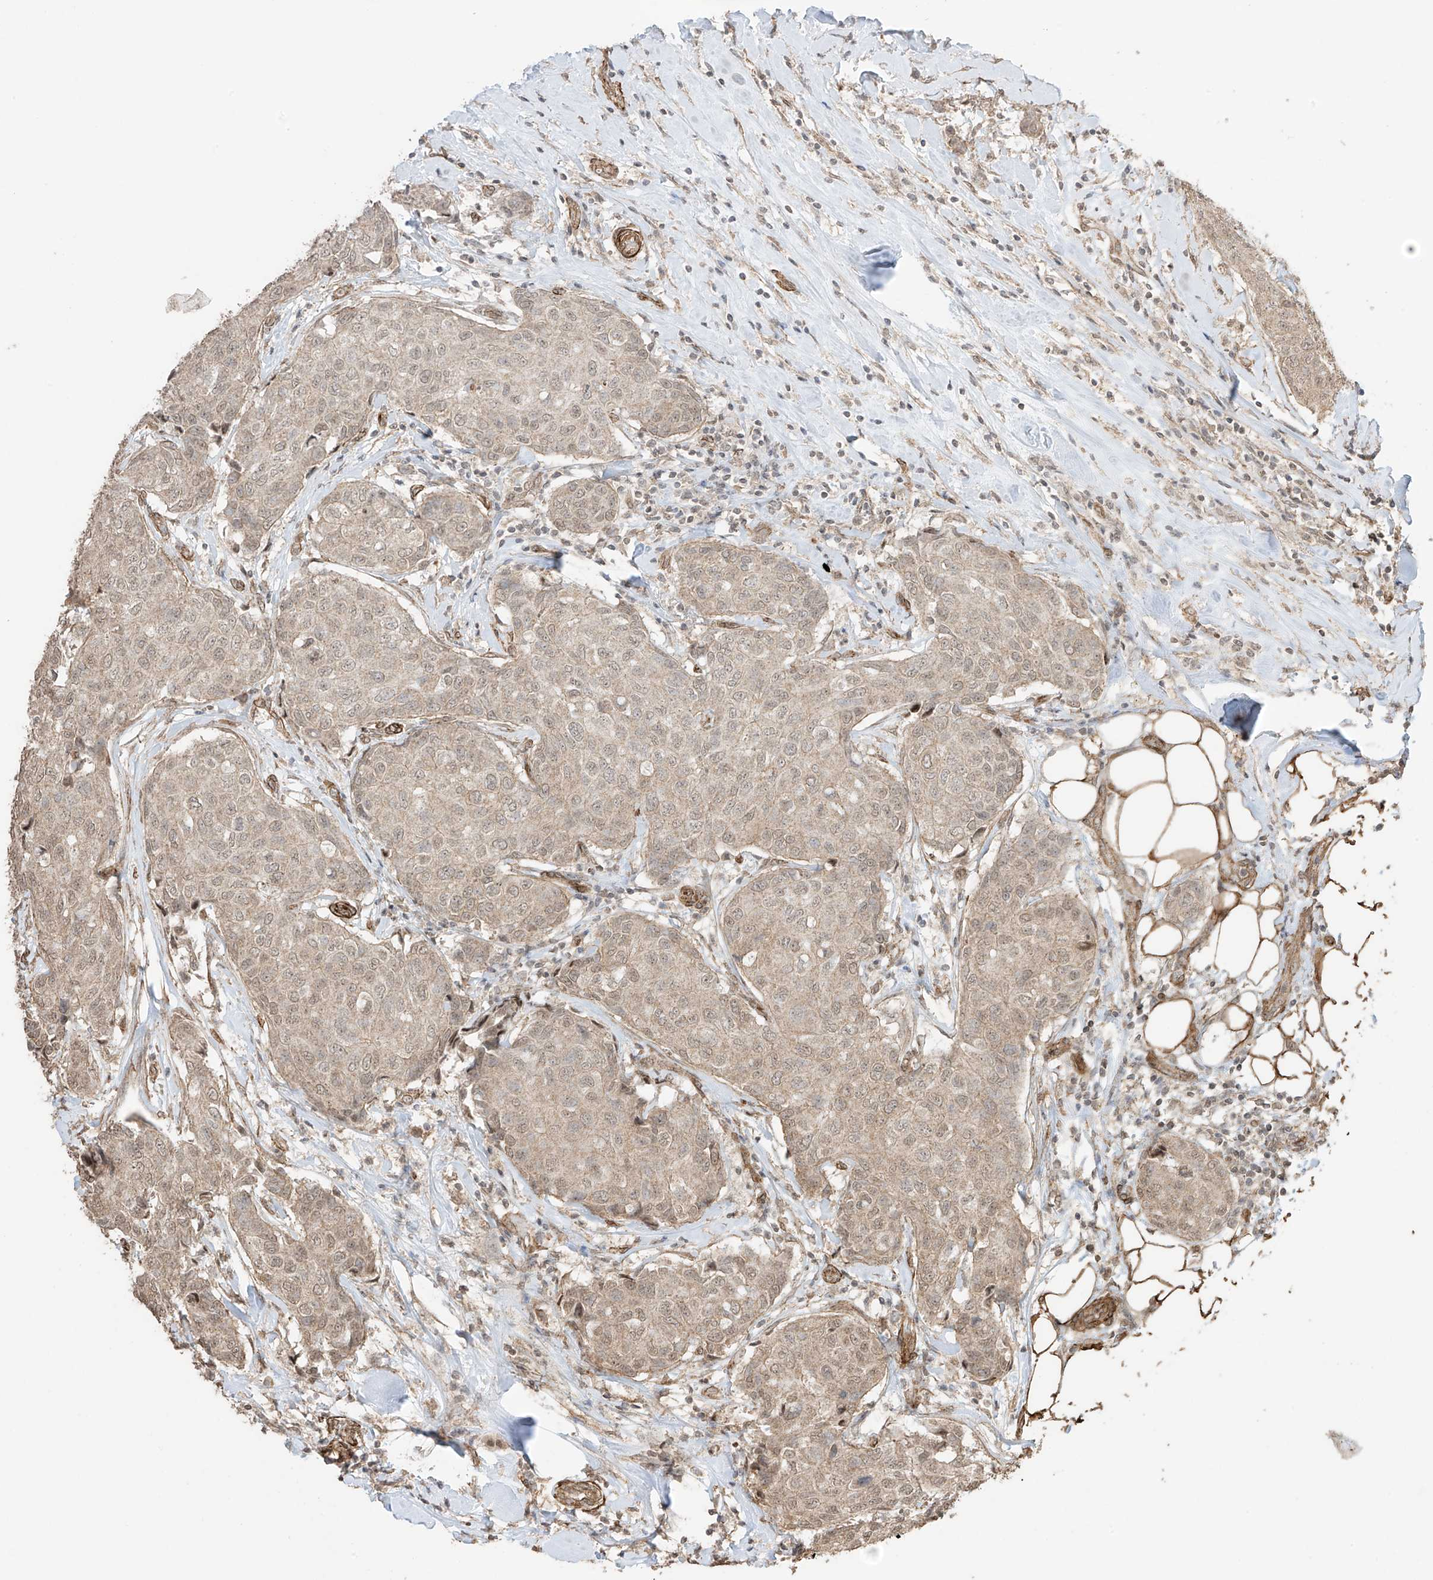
{"staining": {"intensity": "weak", "quantity": ">75%", "location": "cytoplasmic/membranous,nuclear"}, "tissue": "breast cancer", "cell_type": "Tumor cells", "image_type": "cancer", "snomed": [{"axis": "morphology", "description": "Duct carcinoma"}, {"axis": "topography", "description": "Breast"}], "caption": "Breast cancer stained with DAB (3,3'-diaminobenzidine) IHC exhibits low levels of weak cytoplasmic/membranous and nuclear expression in about >75% of tumor cells.", "gene": "TTLL5", "patient": {"sex": "female", "age": 80}}